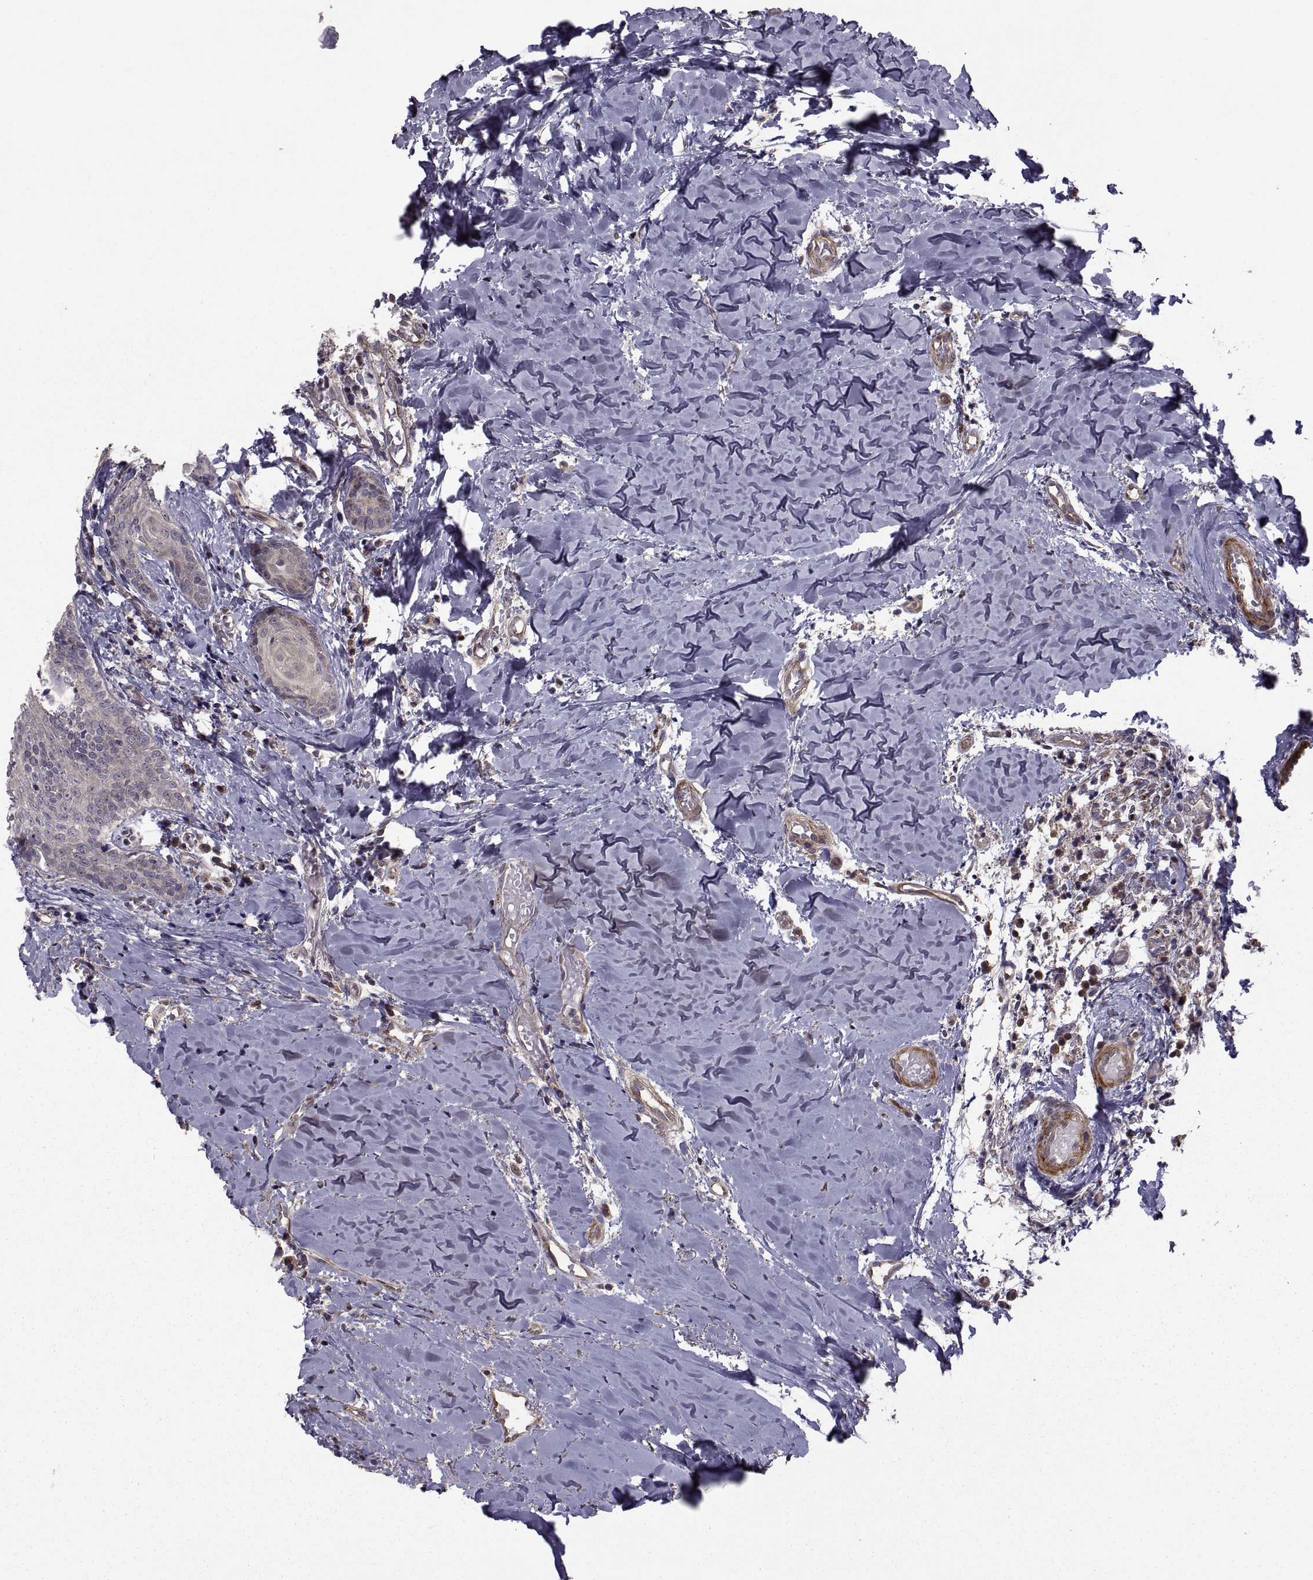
{"staining": {"intensity": "negative", "quantity": "none", "location": "none"}, "tissue": "head and neck cancer", "cell_type": "Tumor cells", "image_type": "cancer", "snomed": [{"axis": "morphology", "description": "Normal tissue, NOS"}, {"axis": "morphology", "description": "Squamous cell carcinoma, NOS"}, {"axis": "topography", "description": "Oral tissue"}, {"axis": "topography", "description": "Salivary gland"}, {"axis": "topography", "description": "Head-Neck"}], "caption": "Protein analysis of head and neck squamous cell carcinoma displays no significant staining in tumor cells.", "gene": "PMM2", "patient": {"sex": "female", "age": 62}}